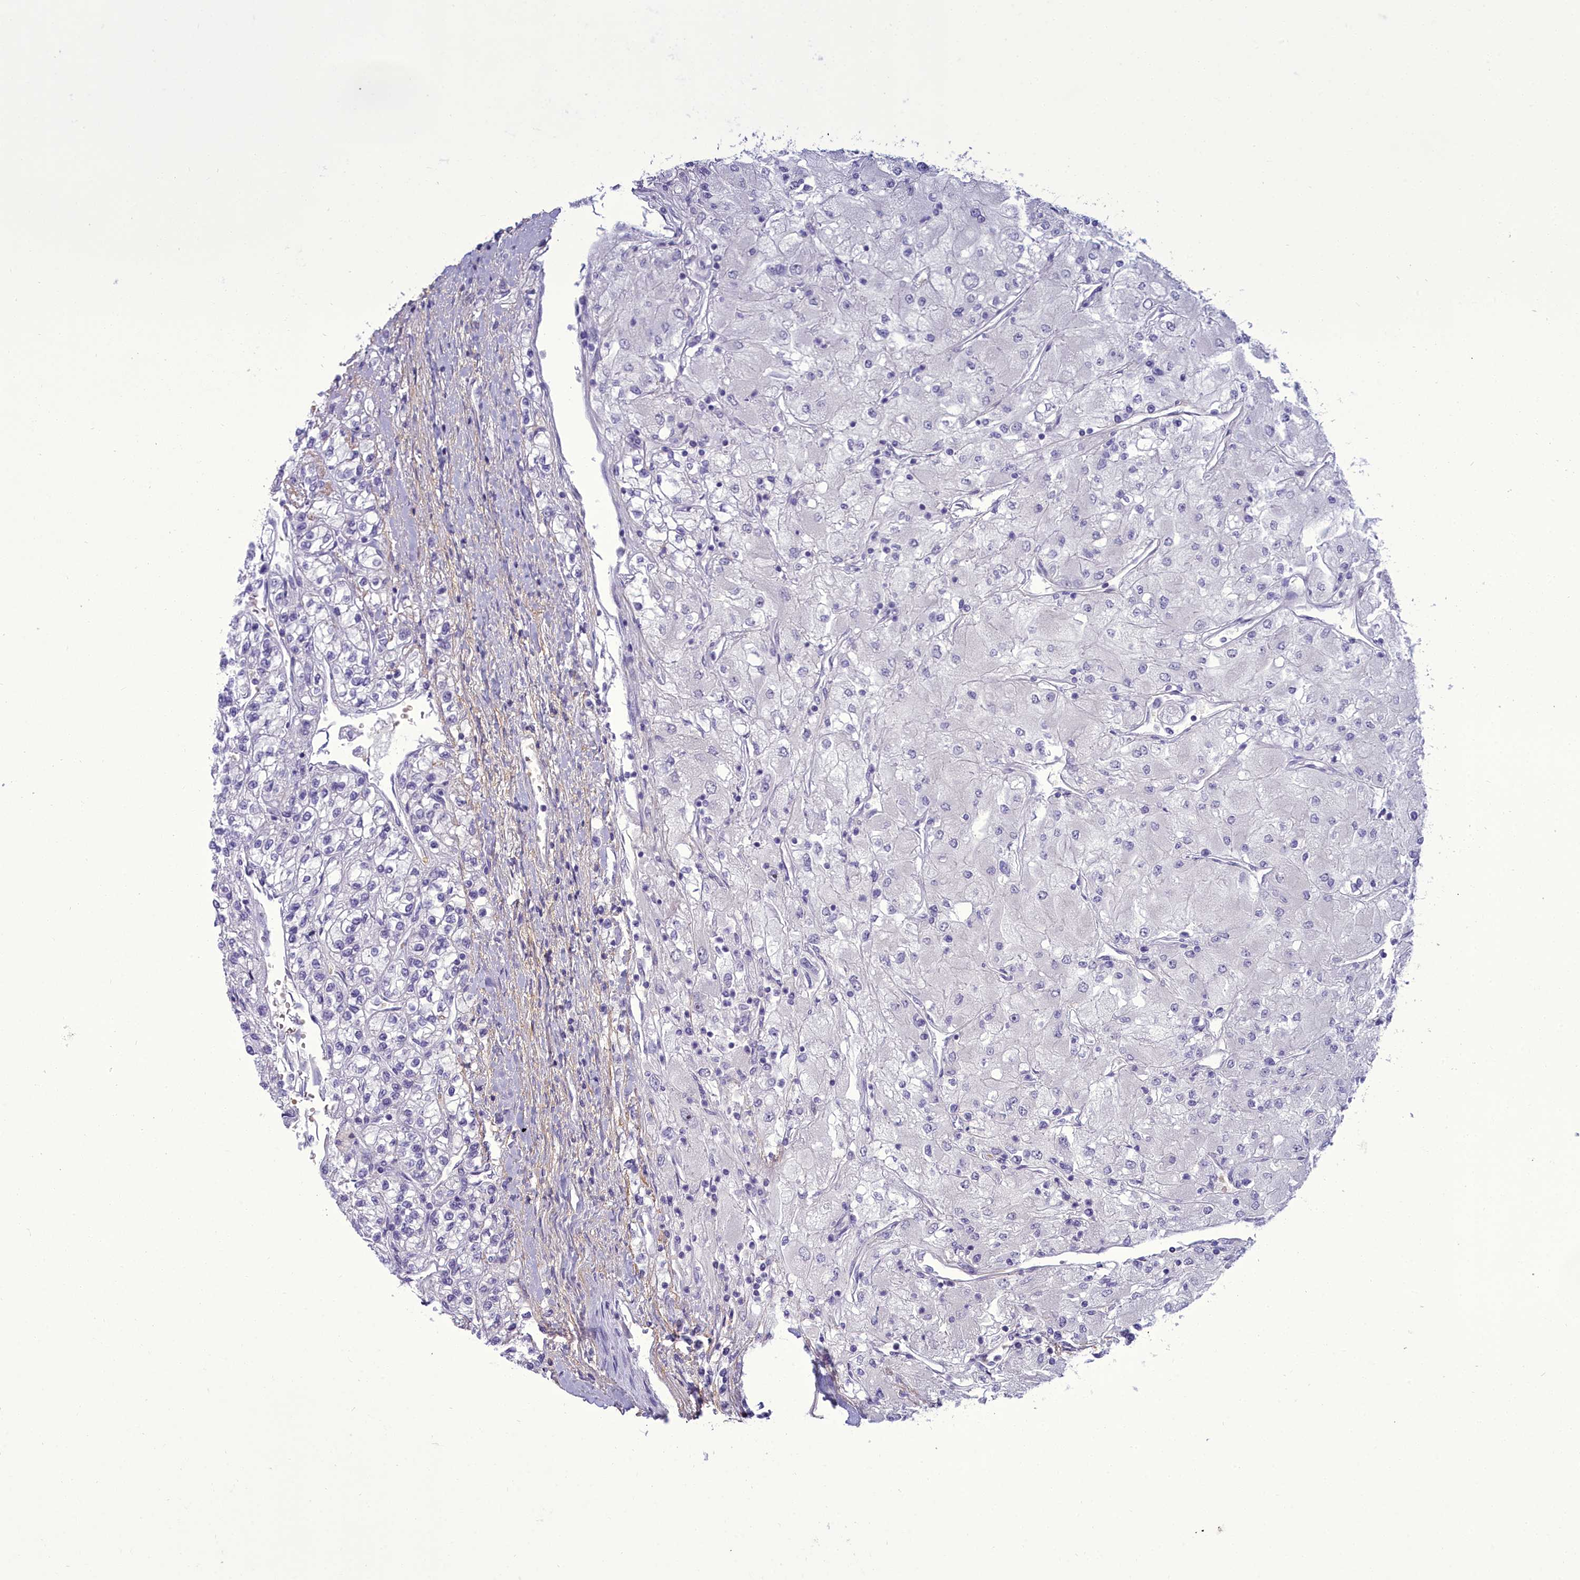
{"staining": {"intensity": "negative", "quantity": "none", "location": "none"}, "tissue": "renal cancer", "cell_type": "Tumor cells", "image_type": "cancer", "snomed": [{"axis": "morphology", "description": "Adenocarcinoma, NOS"}, {"axis": "topography", "description": "Kidney"}], "caption": "This is an IHC micrograph of renal cancer. There is no positivity in tumor cells.", "gene": "OSTN", "patient": {"sex": "male", "age": 80}}